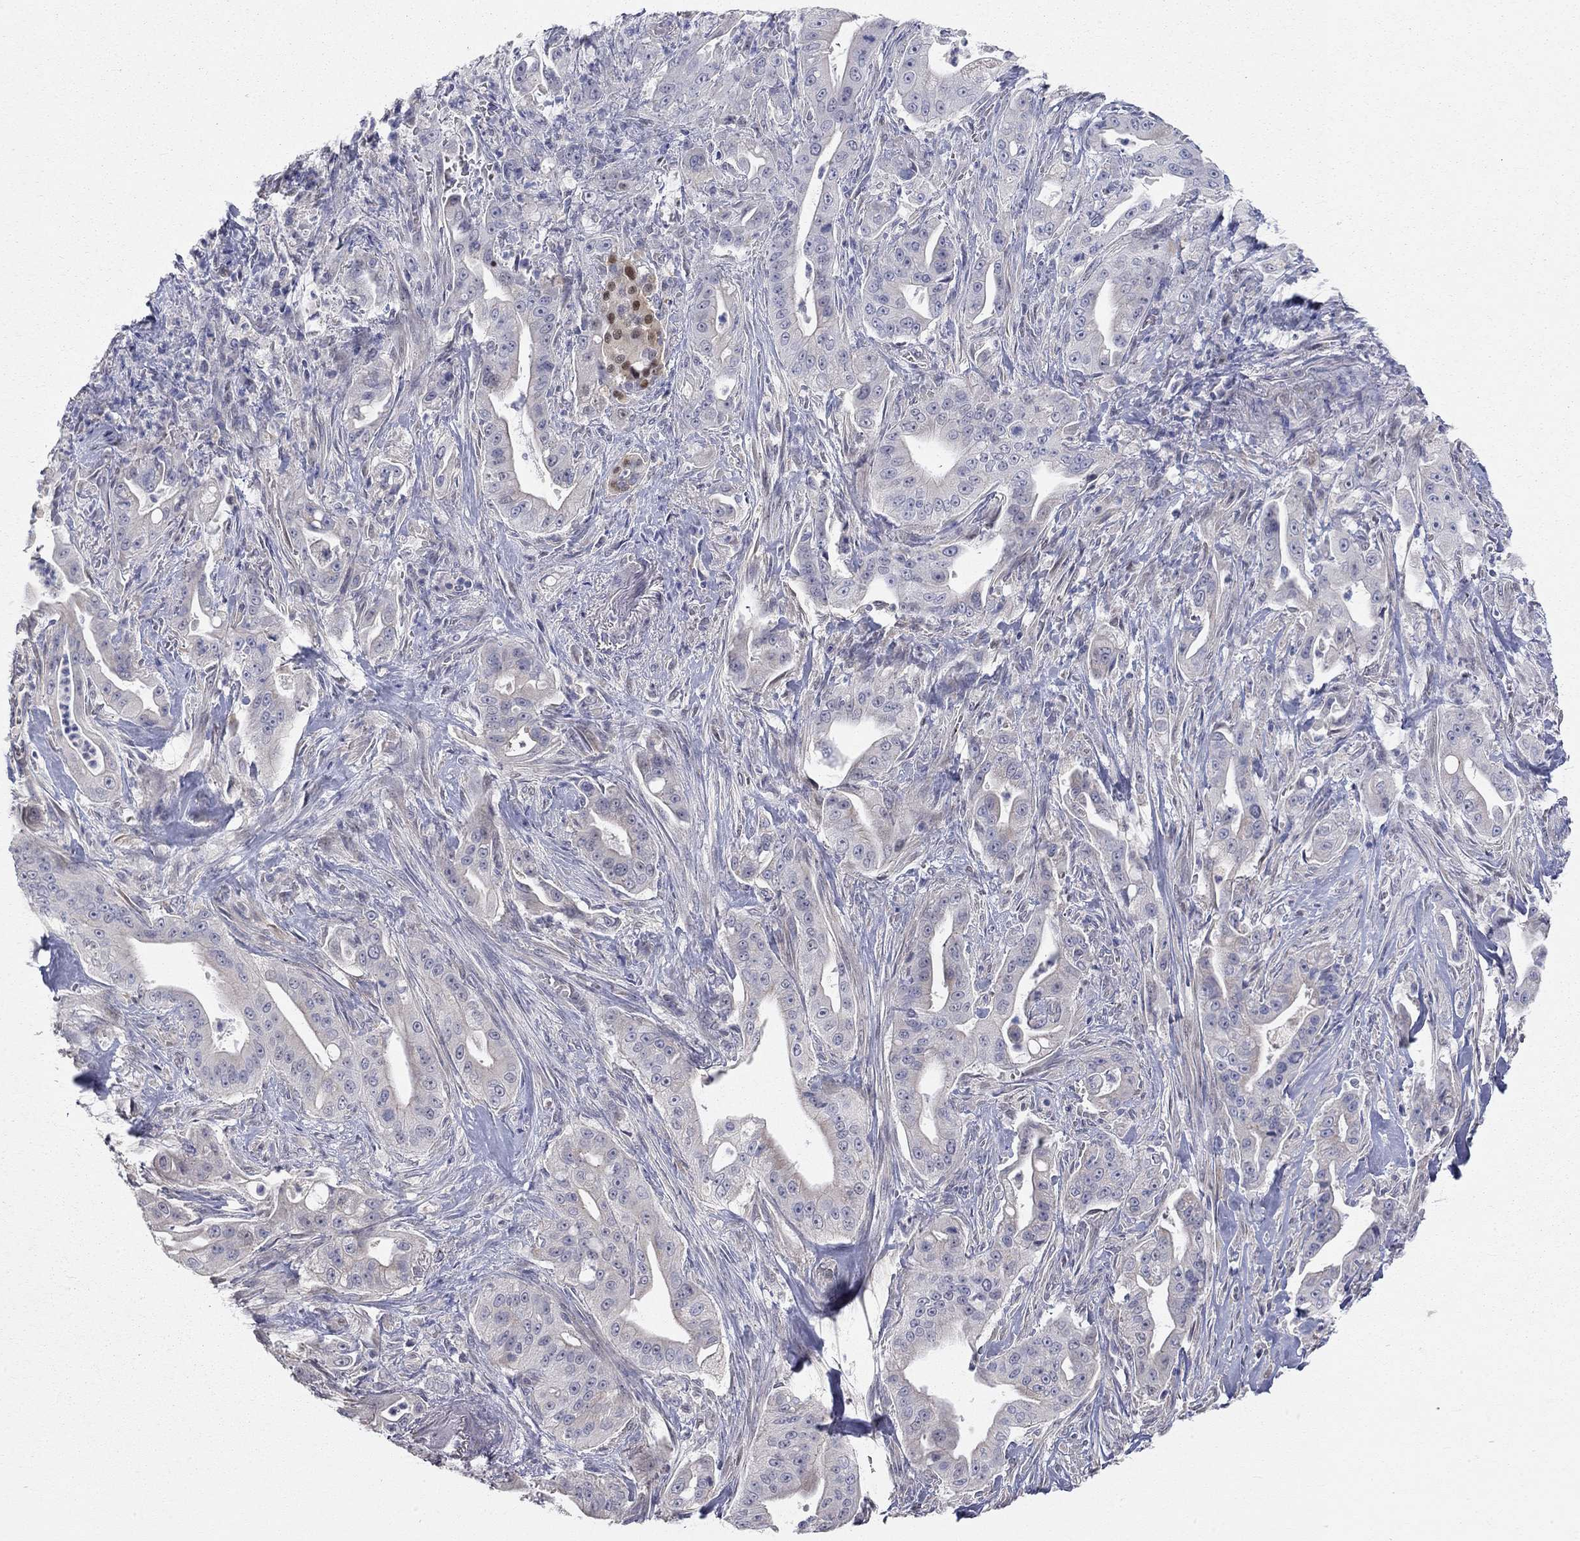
{"staining": {"intensity": "negative", "quantity": "none", "location": "none"}, "tissue": "pancreatic cancer", "cell_type": "Tumor cells", "image_type": "cancer", "snomed": [{"axis": "morphology", "description": "Normal tissue, NOS"}, {"axis": "morphology", "description": "Inflammation, NOS"}, {"axis": "morphology", "description": "Adenocarcinoma, NOS"}, {"axis": "topography", "description": "Pancreas"}], "caption": "Pancreatic cancer was stained to show a protein in brown. There is no significant staining in tumor cells.", "gene": "PAPSS2", "patient": {"sex": "male", "age": 57}}